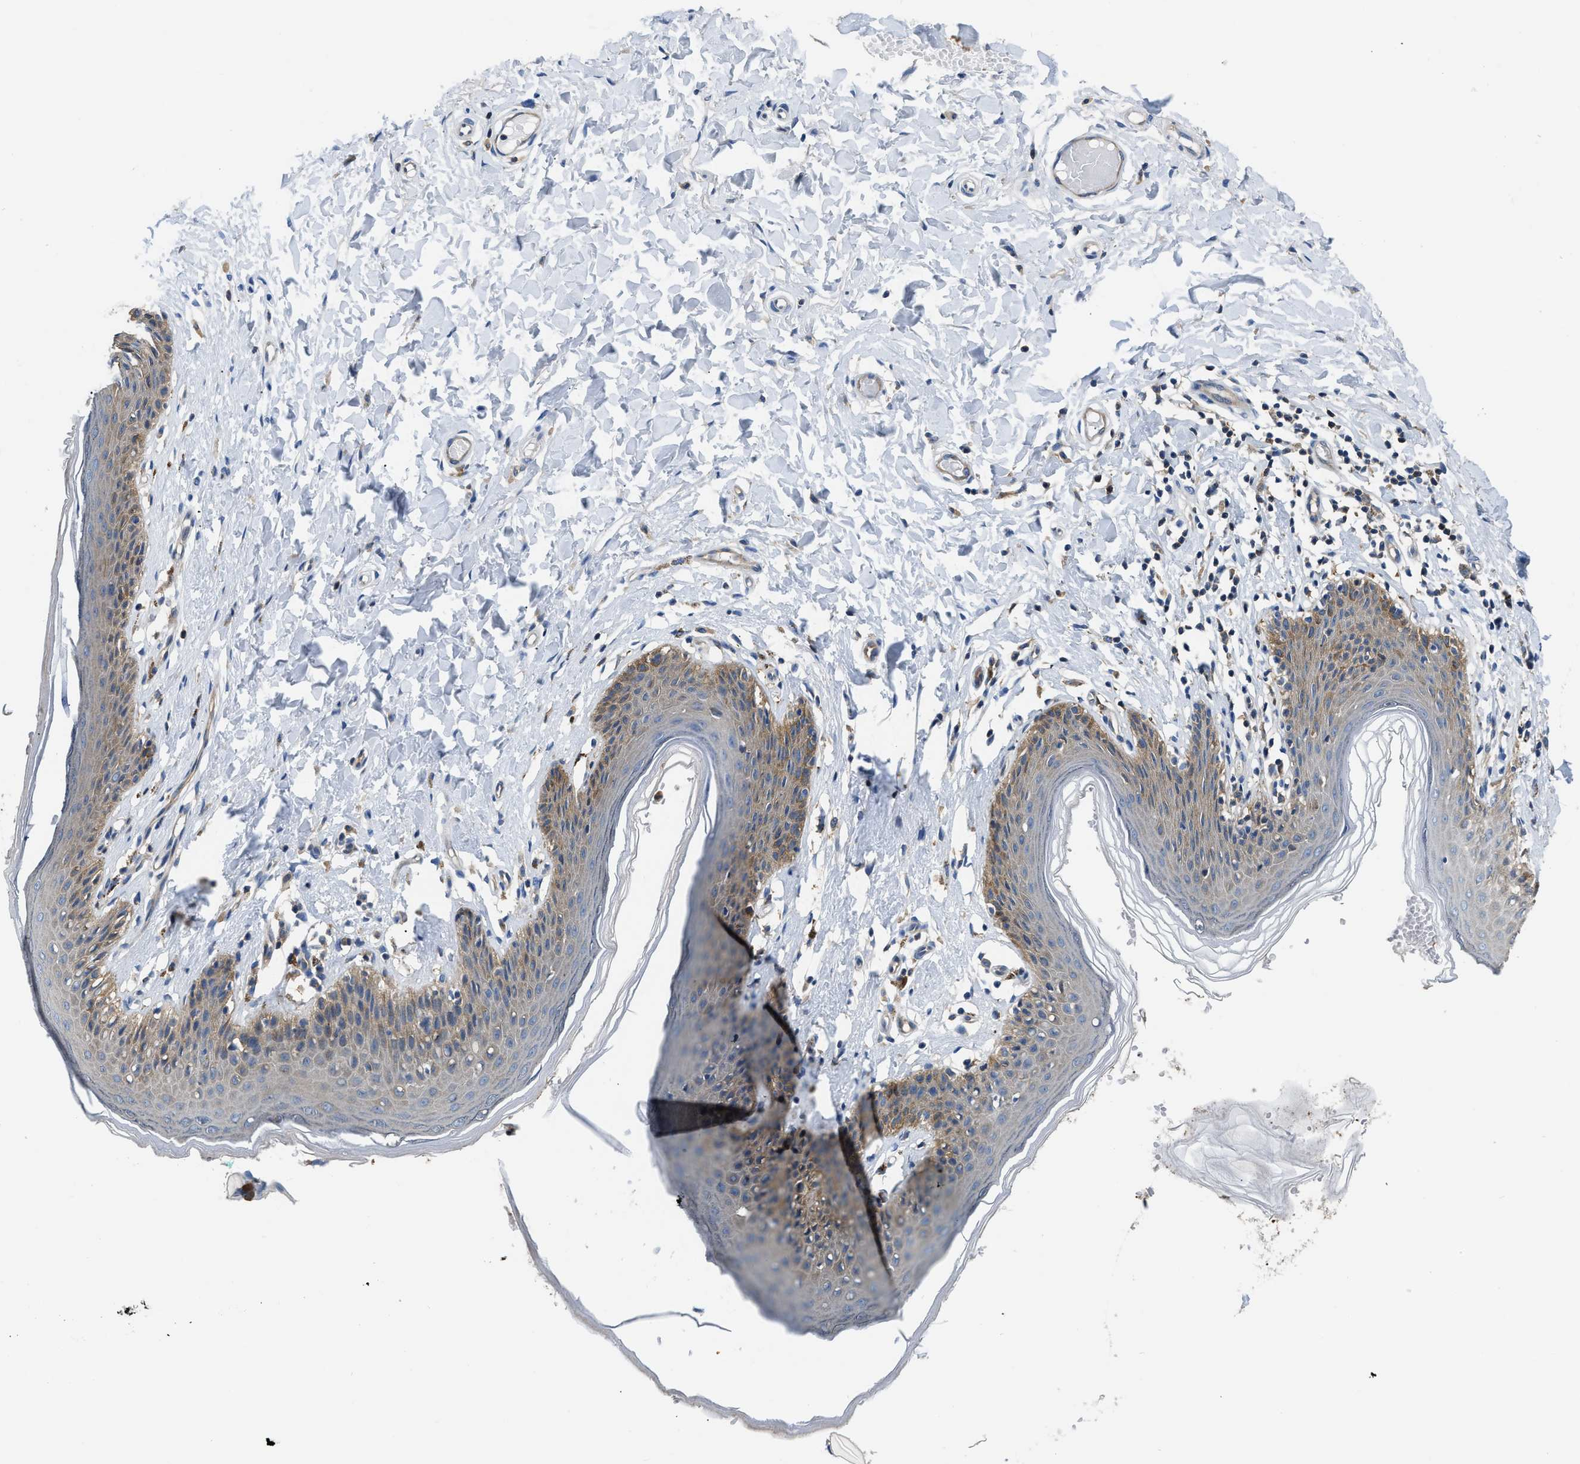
{"staining": {"intensity": "moderate", "quantity": ">75%", "location": "cytoplasmic/membranous"}, "tissue": "skin", "cell_type": "Epidermal cells", "image_type": "normal", "snomed": [{"axis": "morphology", "description": "Normal tissue, NOS"}, {"axis": "topography", "description": "Vulva"}], "caption": "The micrograph demonstrates staining of benign skin, revealing moderate cytoplasmic/membranous protein staining (brown color) within epidermal cells.", "gene": "PKM", "patient": {"sex": "female", "age": 66}}